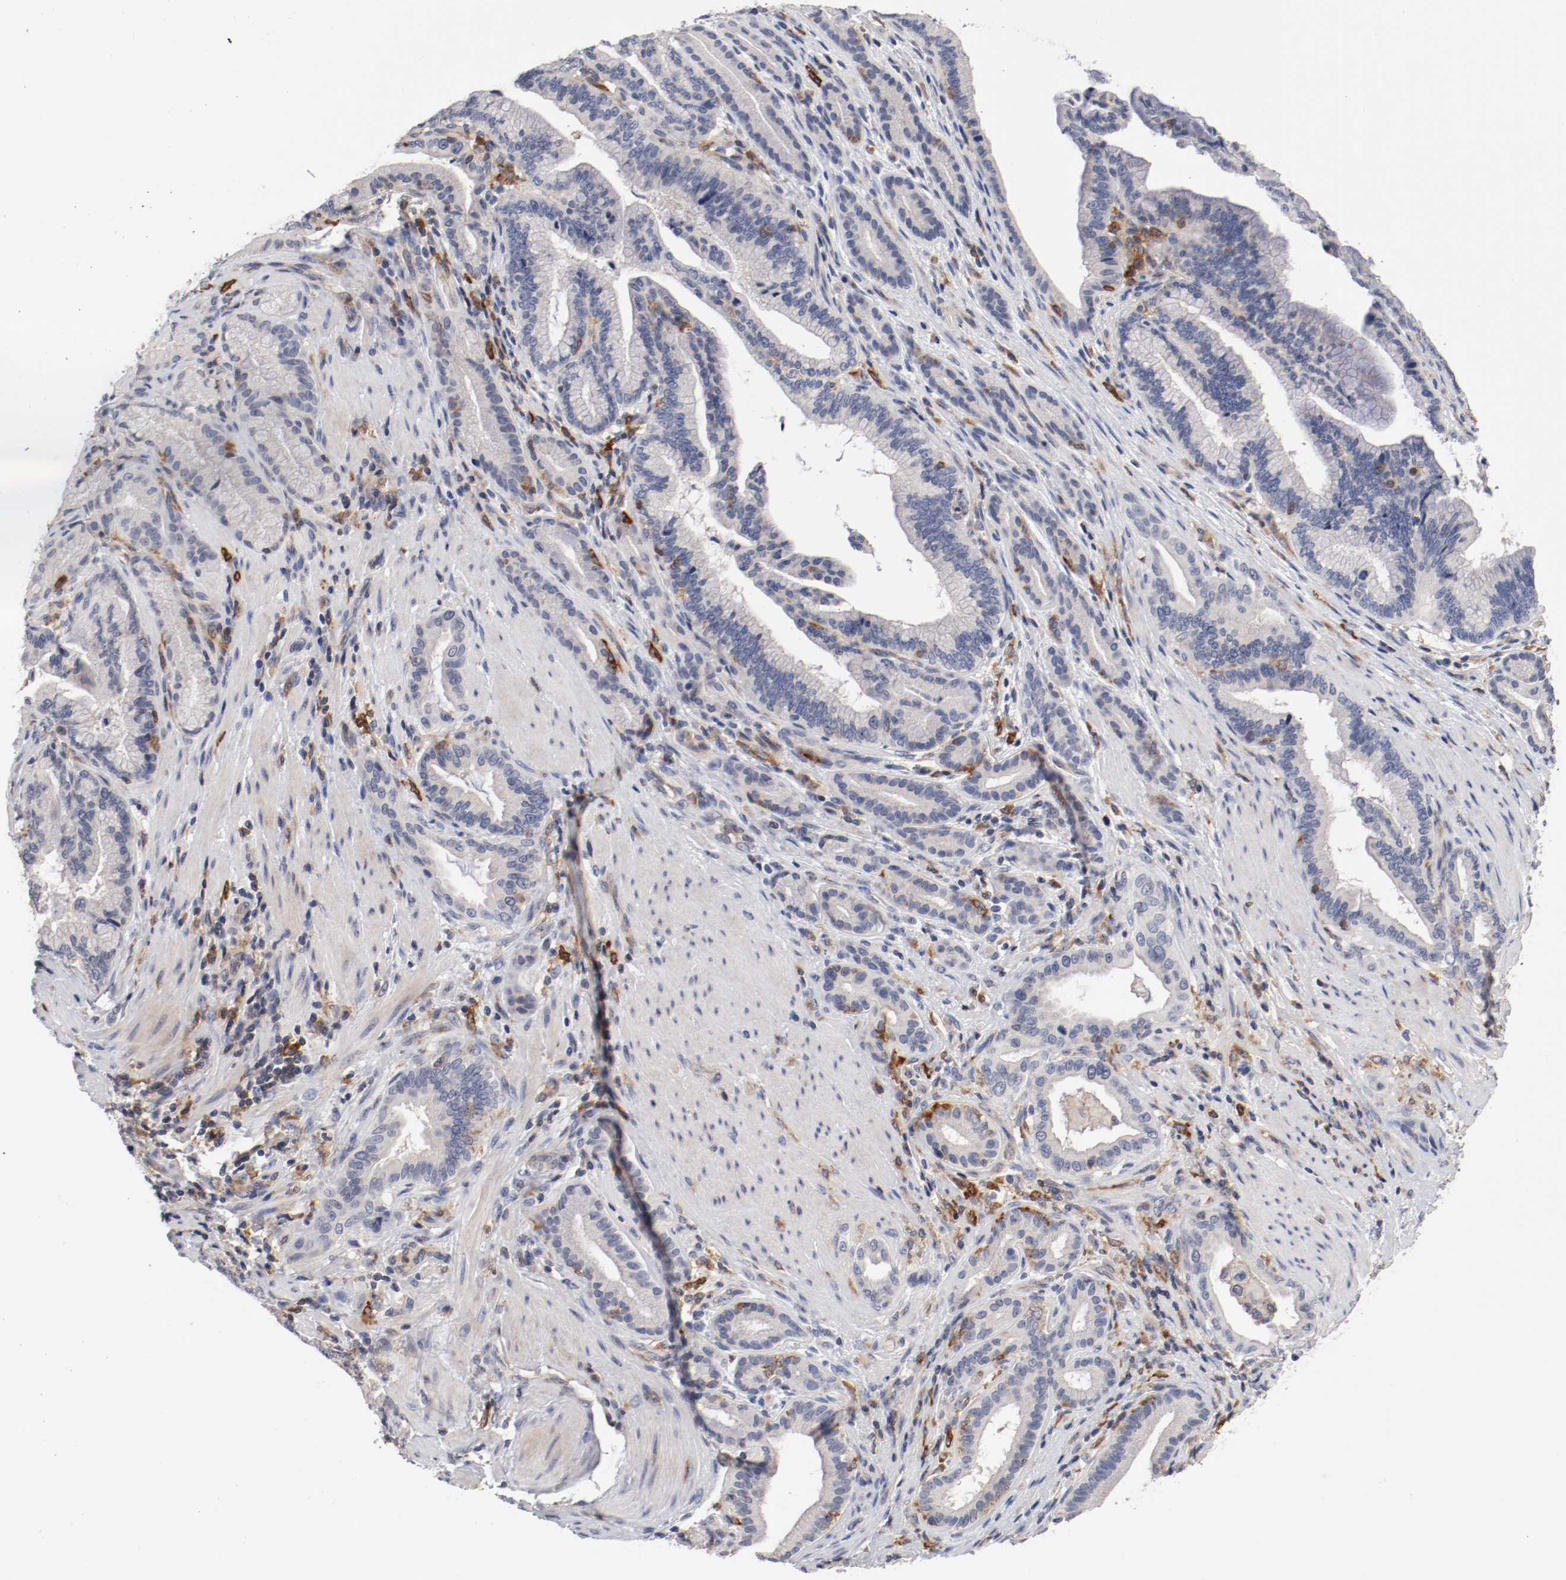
{"staining": {"intensity": "negative", "quantity": "none", "location": "none"}, "tissue": "pancreatic cancer", "cell_type": "Tumor cells", "image_type": "cancer", "snomed": [{"axis": "morphology", "description": "Adenocarcinoma, NOS"}, {"axis": "topography", "description": "Pancreas"}], "caption": "Tumor cells are negative for brown protein staining in pancreatic cancer (adenocarcinoma).", "gene": "CBL", "patient": {"sex": "female", "age": 64}}